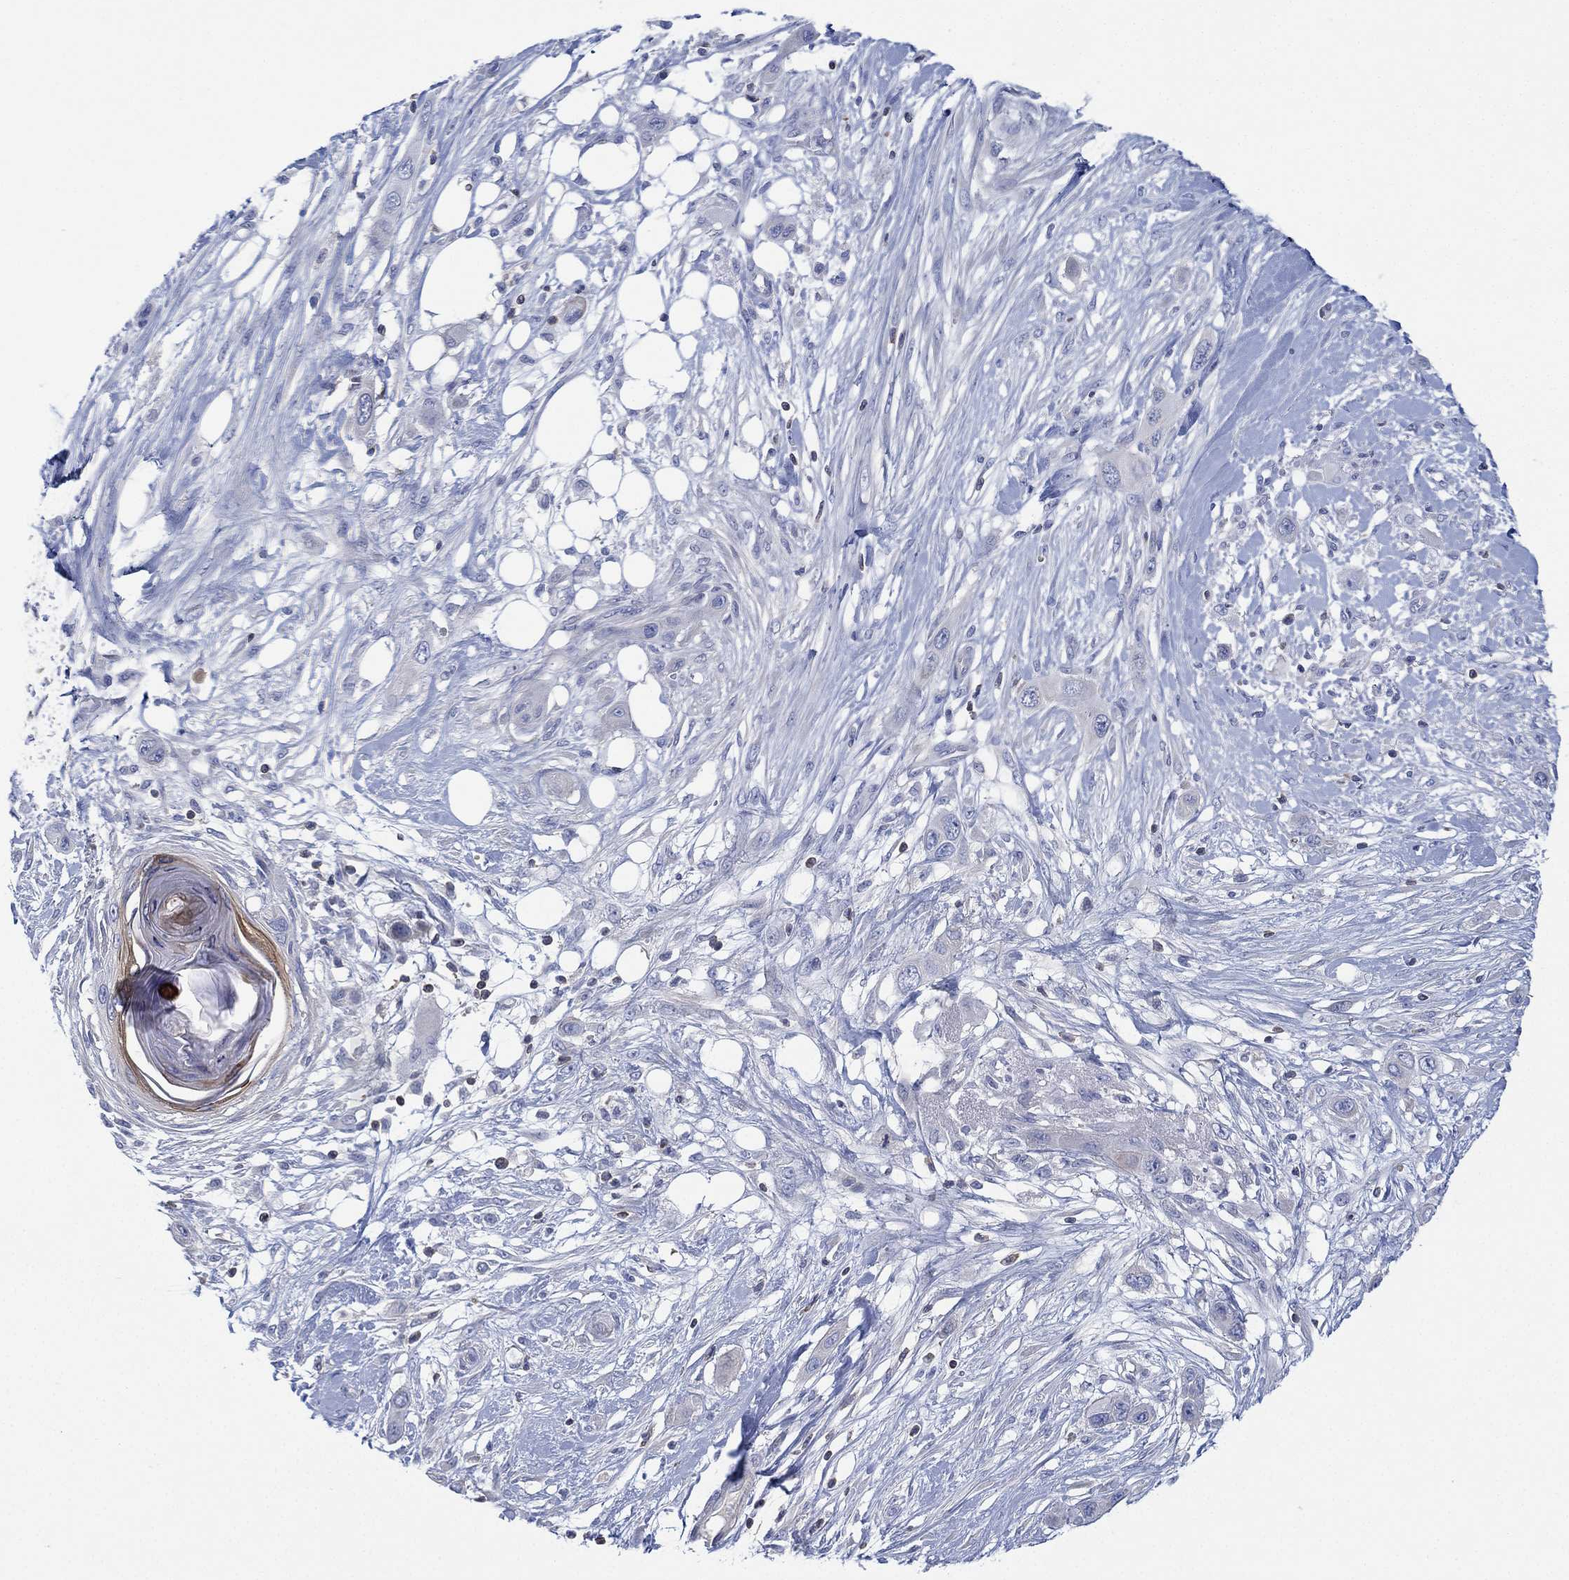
{"staining": {"intensity": "negative", "quantity": "none", "location": "none"}, "tissue": "skin cancer", "cell_type": "Tumor cells", "image_type": "cancer", "snomed": [{"axis": "morphology", "description": "Squamous cell carcinoma, NOS"}, {"axis": "topography", "description": "Skin"}], "caption": "IHC image of skin squamous cell carcinoma stained for a protein (brown), which displays no positivity in tumor cells.", "gene": "SEPTIN1", "patient": {"sex": "male", "age": 79}}